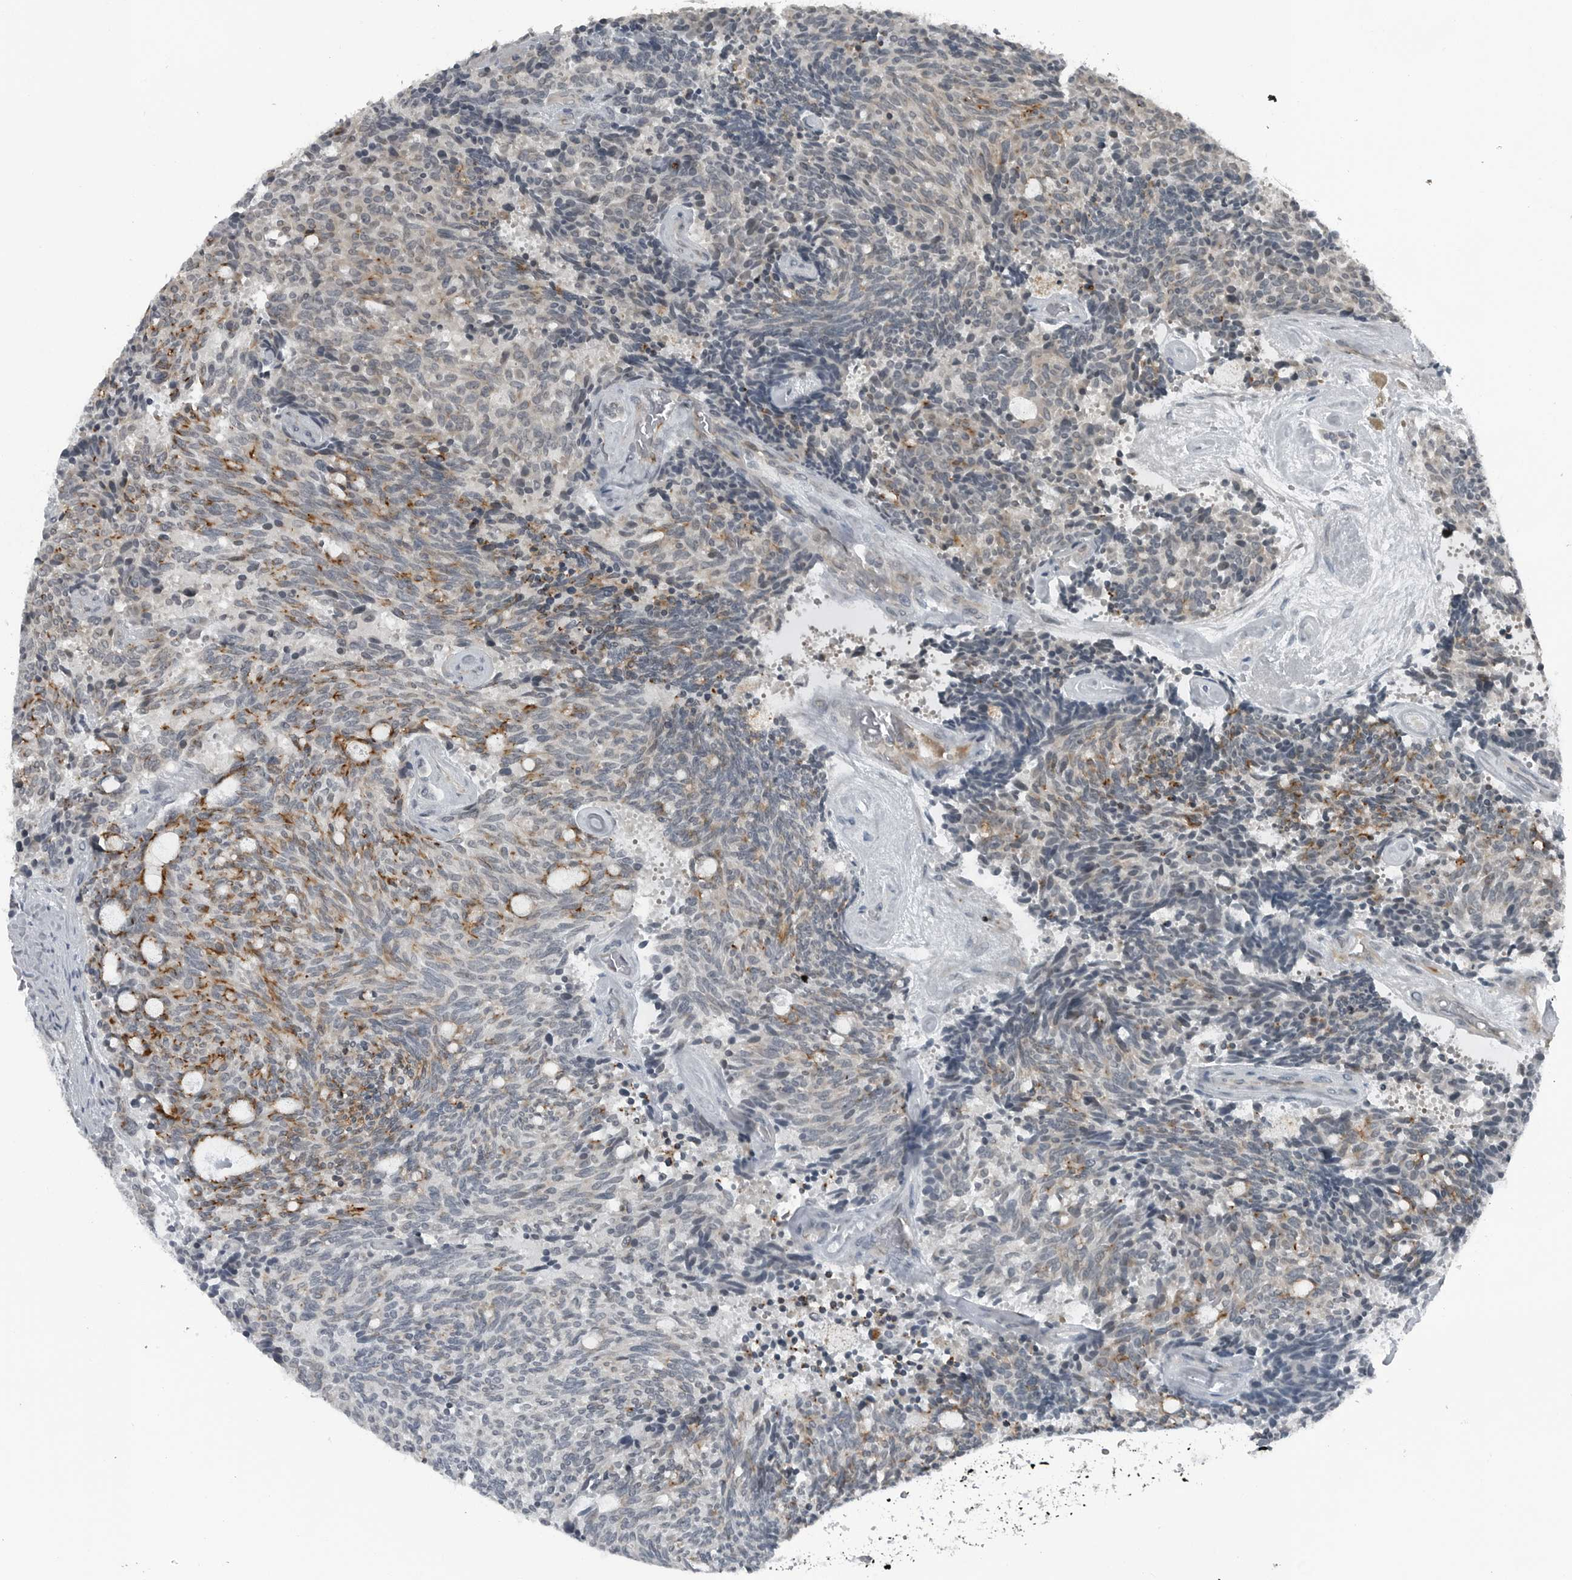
{"staining": {"intensity": "moderate", "quantity": "25%-75%", "location": "cytoplasmic/membranous"}, "tissue": "carcinoid", "cell_type": "Tumor cells", "image_type": "cancer", "snomed": [{"axis": "morphology", "description": "Carcinoid, malignant, NOS"}, {"axis": "topography", "description": "Pancreas"}], "caption": "Carcinoid (malignant) stained with a protein marker shows moderate staining in tumor cells.", "gene": "GAK", "patient": {"sex": "female", "age": 54}}